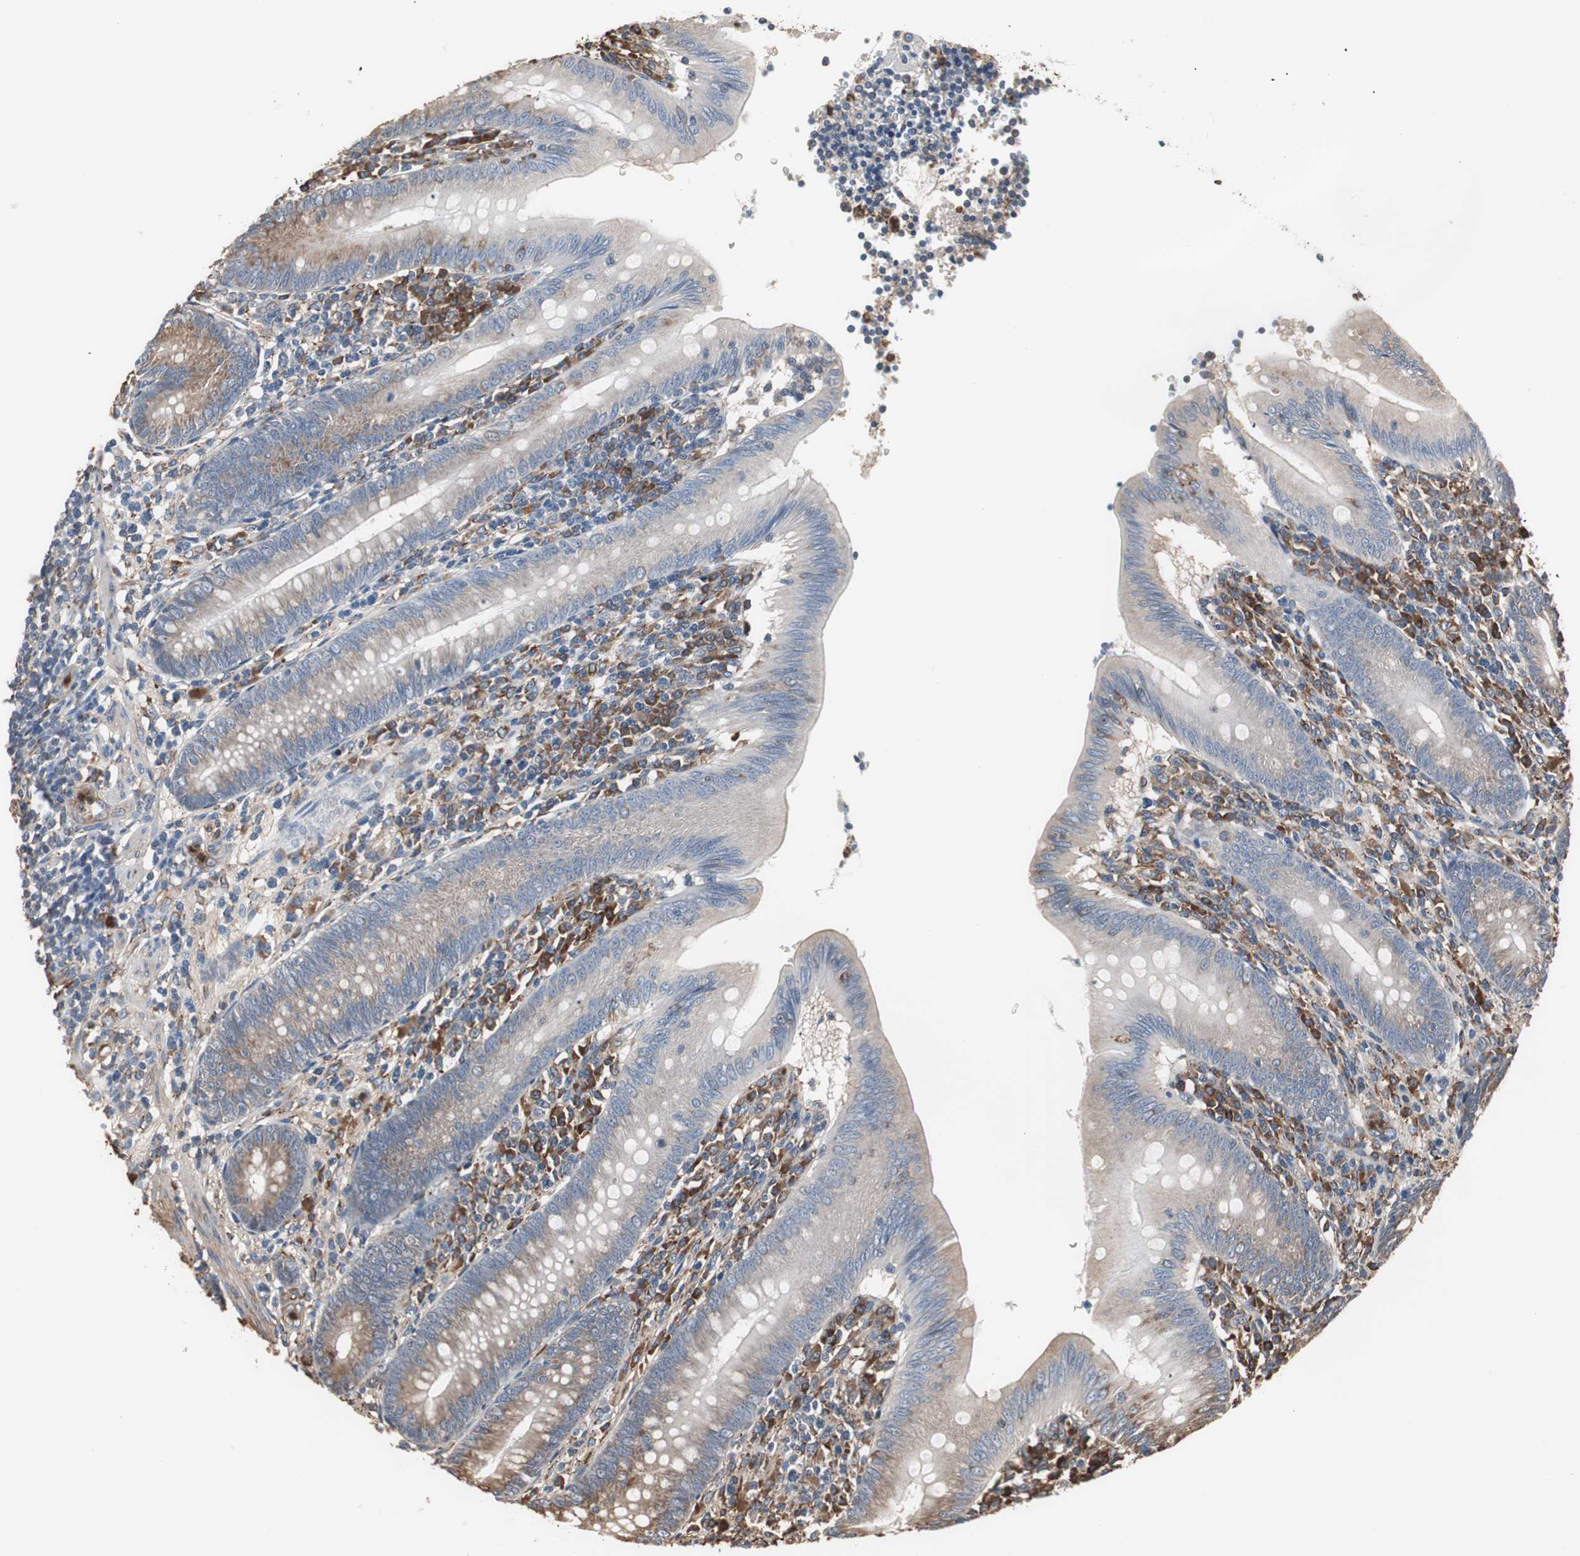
{"staining": {"intensity": "weak", "quantity": ">75%", "location": "cytoplasmic/membranous"}, "tissue": "appendix", "cell_type": "Glandular cells", "image_type": "normal", "snomed": [{"axis": "morphology", "description": "Normal tissue, NOS"}, {"axis": "morphology", "description": "Inflammation, NOS"}, {"axis": "topography", "description": "Appendix"}], "caption": "A histopathology image of human appendix stained for a protein displays weak cytoplasmic/membranous brown staining in glandular cells. Nuclei are stained in blue.", "gene": "CALU", "patient": {"sex": "male", "age": 46}}